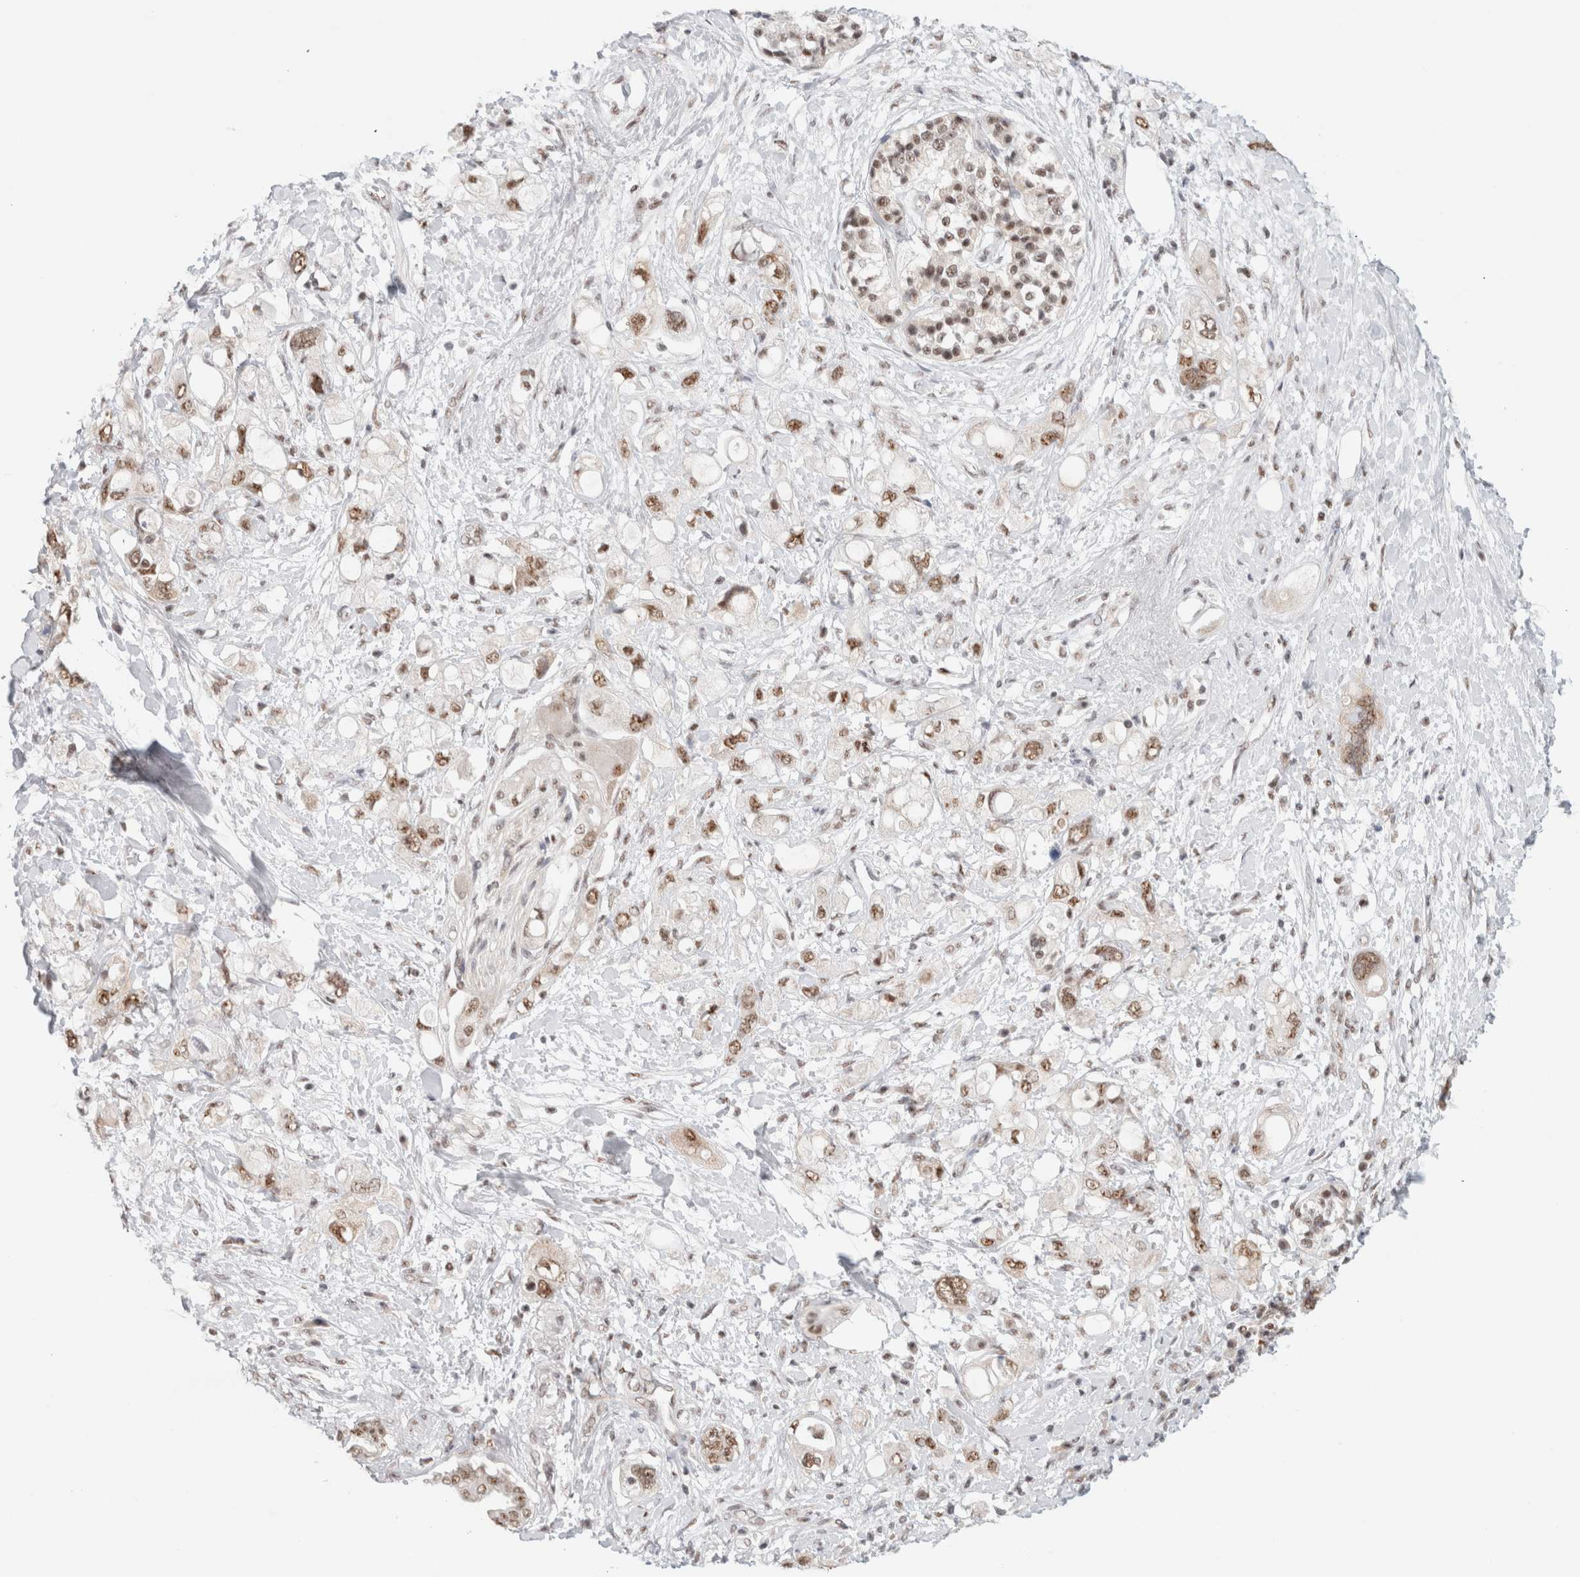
{"staining": {"intensity": "moderate", "quantity": ">75%", "location": "nuclear"}, "tissue": "pancreatic cancer", "cell_type": "Tumor cells", "image_type": "cancer", "snomed": [{"axis": "morphology", "description": "Adenocarcinoma, NOS"}, {"axis": "topography", "description": "Pancreas"}], "caption": "Pancreatic cancer (adenocarcinoma) stained with a protein marker reveals moderate staining in tumor cells.", "gene": "TRMT12", "patient": {"sex": "female", "age": 56}}